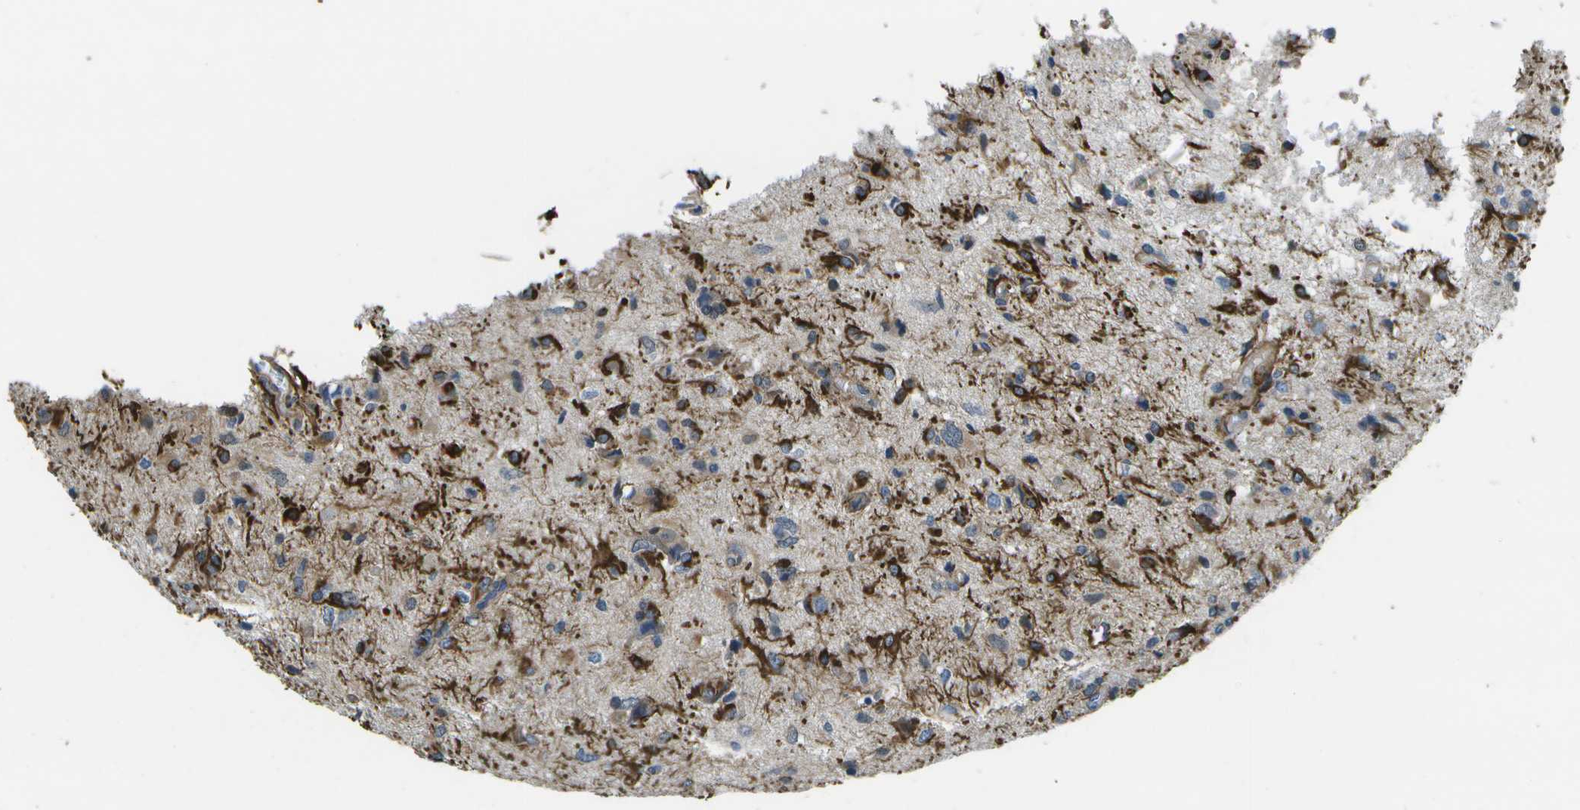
{"staining": {"intensity": "strong", "quantity": ">75%", "location": "cytoplasmic/membranous"}, "tissue": "glioma", "cell_type": "Tumor cells", "image_type": "cancer", "snomed": [{"axis": "morphology", "description": "Glioma, malignant, High grade"}, {"axis": "topography", "description": "Brain"}], "caption": "Glioma stained for a protein displays strong cytoplasmic/membranous positivity in tumor cells. (Stains: DAB in brown, nuclei in blue, Microscopy: brightfield microscopy at high magnification).", "gene": "P3H1", "patient": {"sex": "female", "age": 59}}